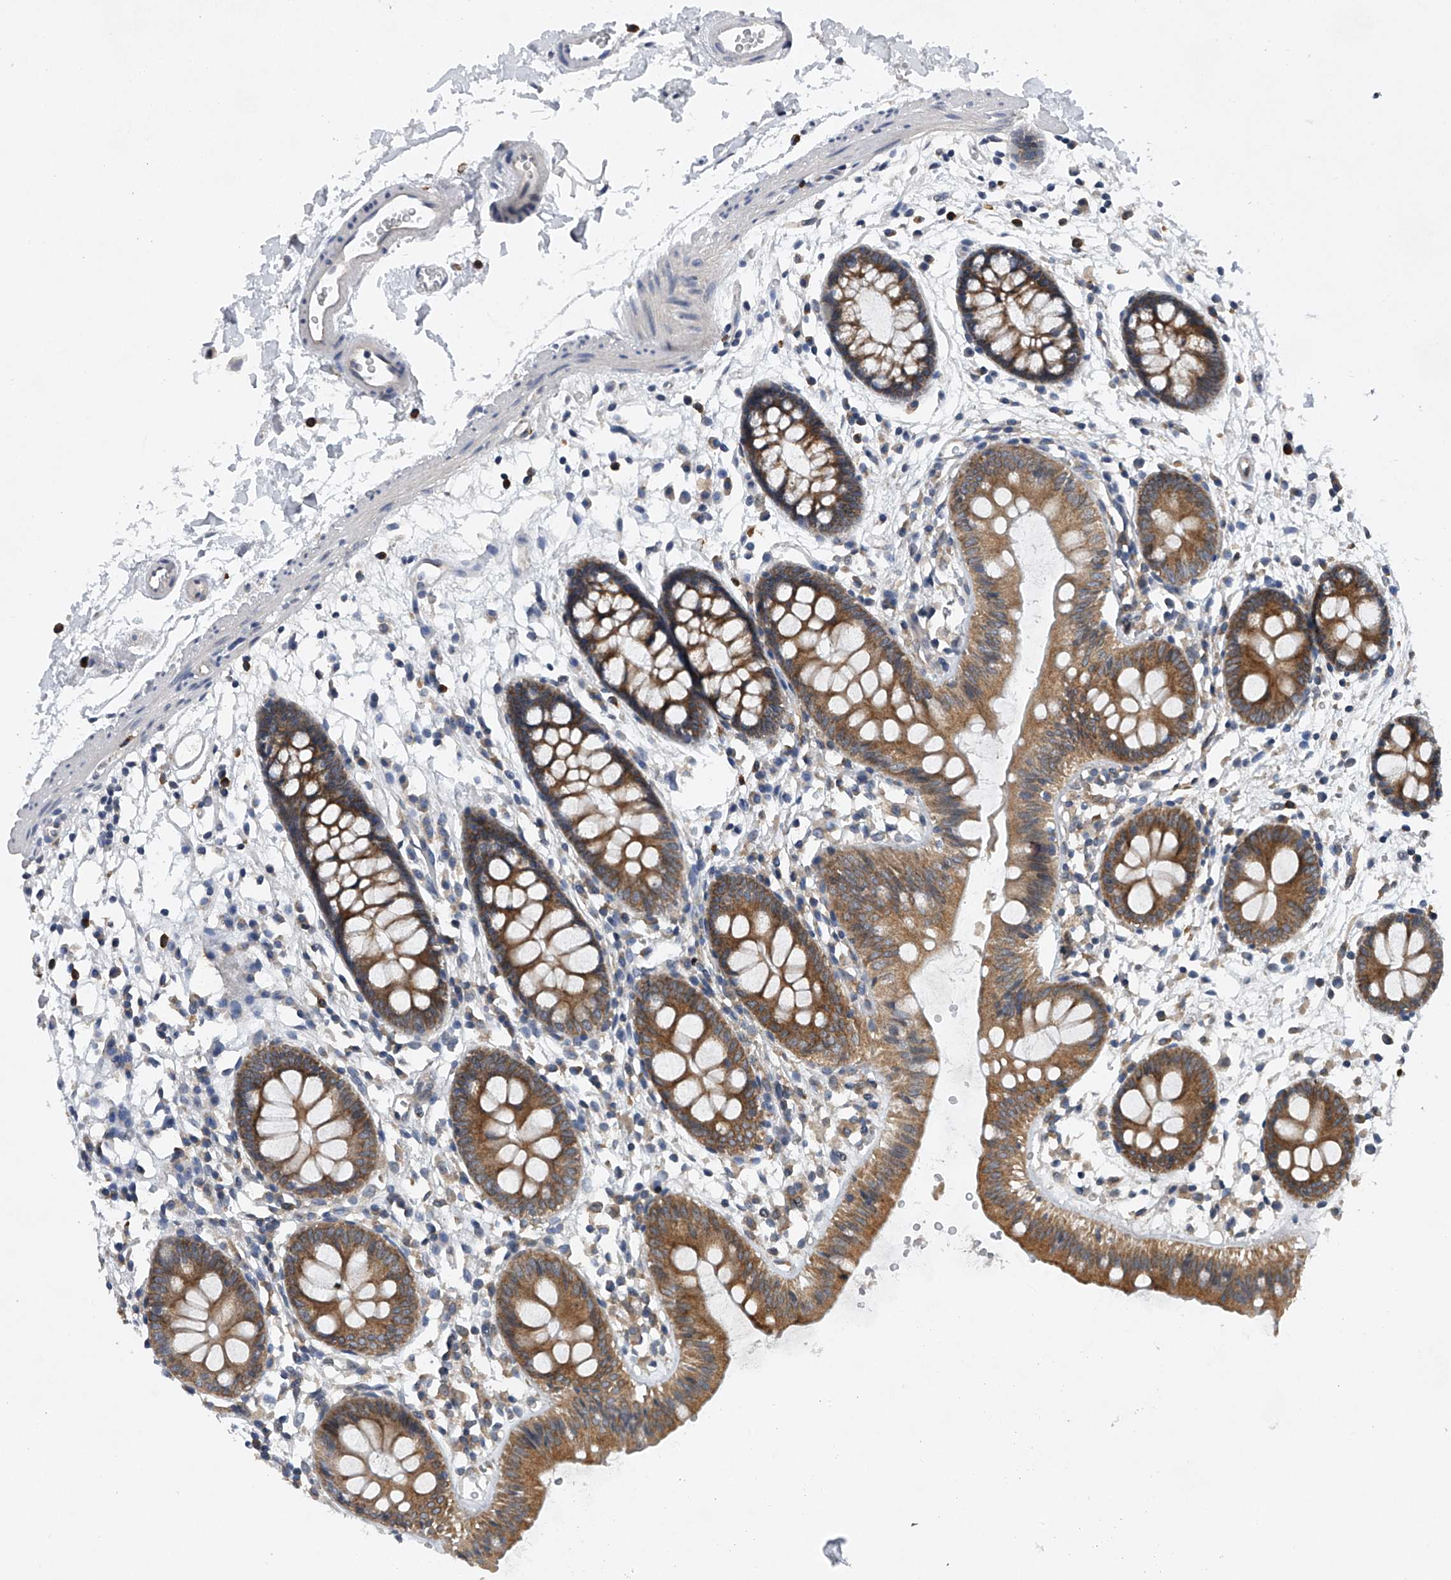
{"staining": {"intensity": "weak", "quantity": ">75%", "location": "cytoplasmic/membranous"}, "tissue": "colon", "cell_type": "Endothelial cells", "image_type": "normal", "snomed": [{"axis": "morphology", "description": "Normal tissue, NOS"}, {"axis": "topography", "description": "Colon"}], "caption": "Protein analysis of normal colon exhibits weak cytoplasmic/membranous positivity in approximately >75% of endothelial cells.", "gene": "RNF5", "patient": {"sex": "male", "age": 56}}